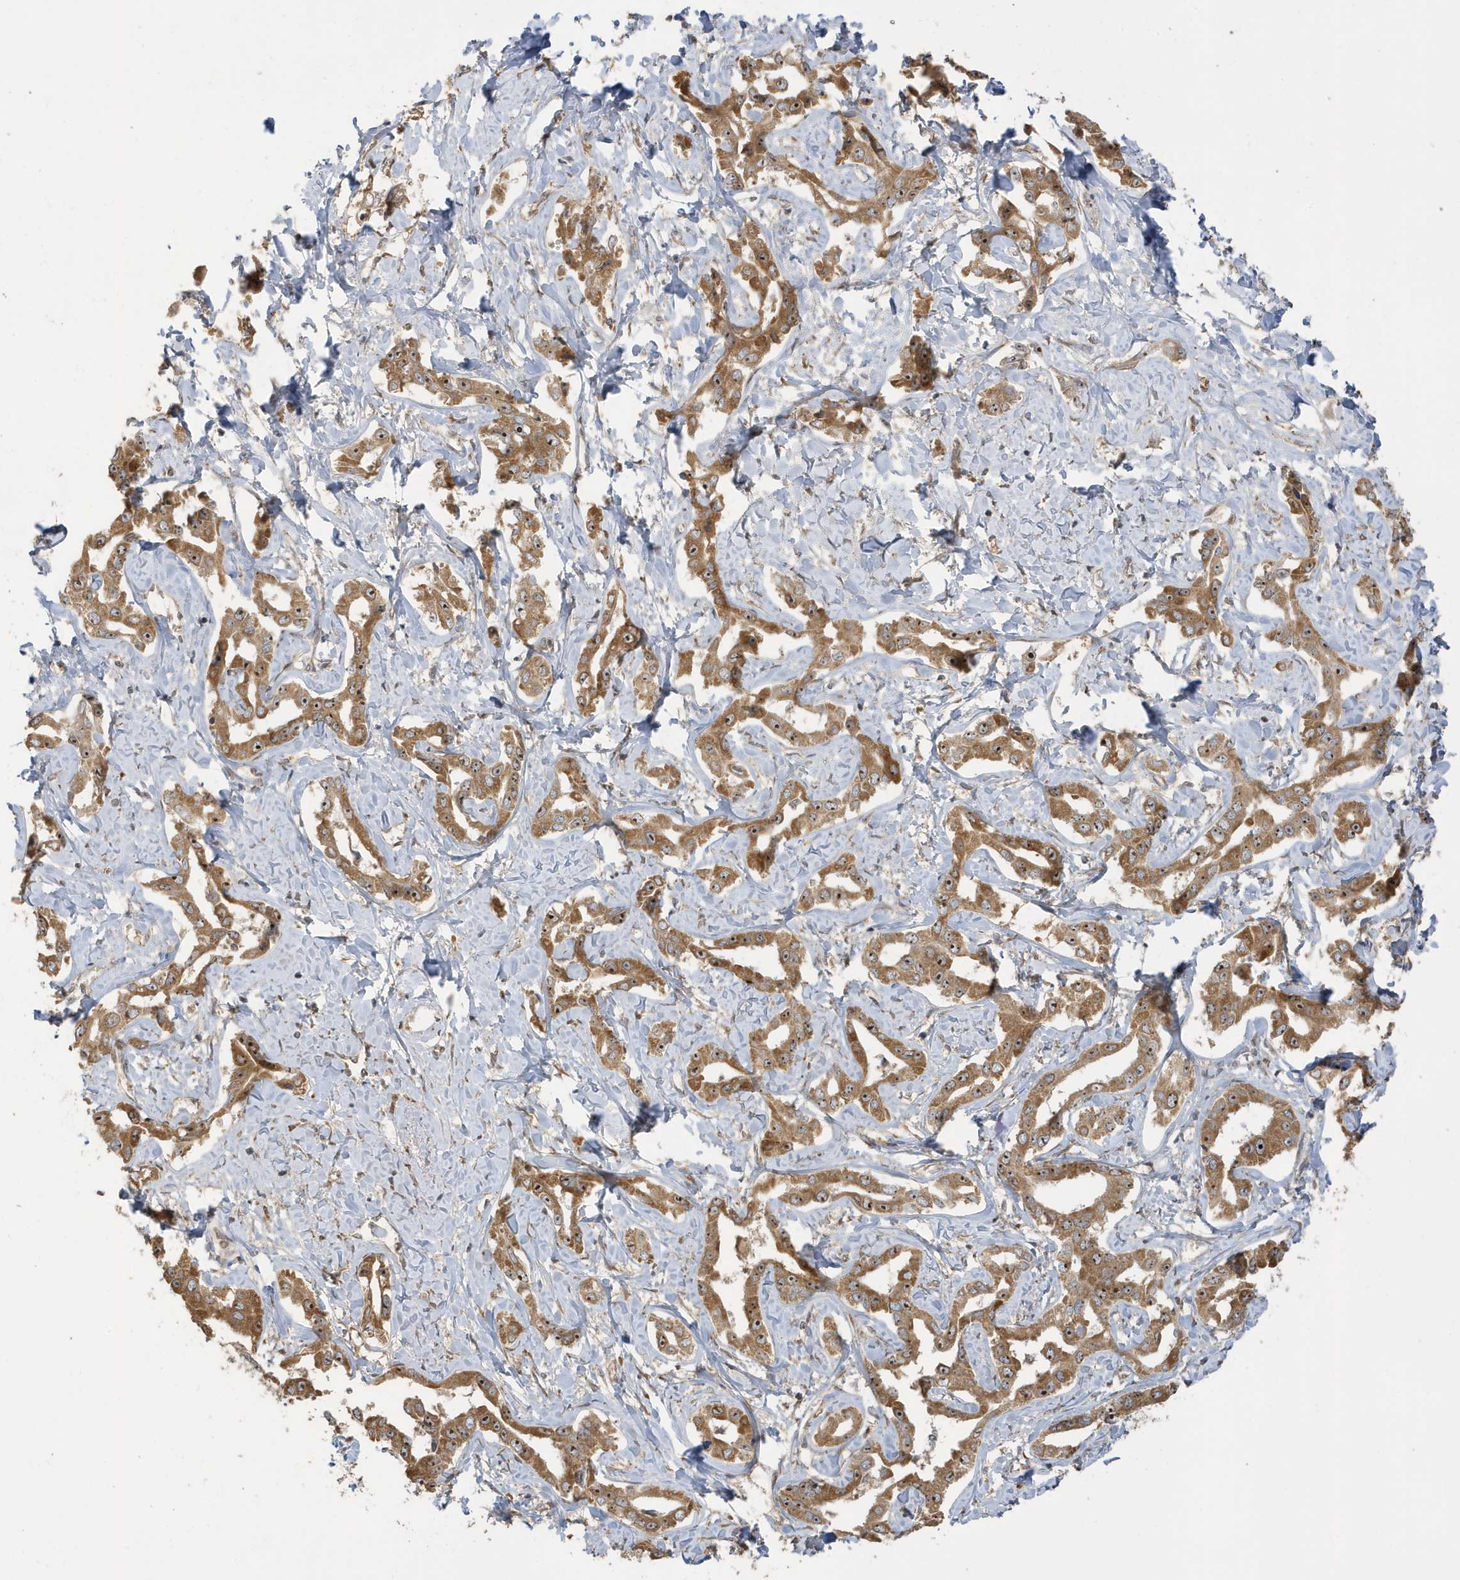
{"staining": {"intensity": "moderate", "quantity": ">75%", "location": "cytoplasmic/membranous,nuclear"}, "tissue": "liver cancer", "cell_type": "Tumor cells", "image_type": "cancer", "snomed": [{"axis": "morphology", "description": "Cholangiocarcinoma"}, {"axis": "topography", "description": "Liver"}], "caption": "Tumor cells demonstrate medium levels of moderate cytoplasmic/membranous and nuclear expression in approximately >75% of cells in liver cancer (cholangiocarcinoma).", "gene": "ECM2", "patient": {"sex": "male", "age": 59}}